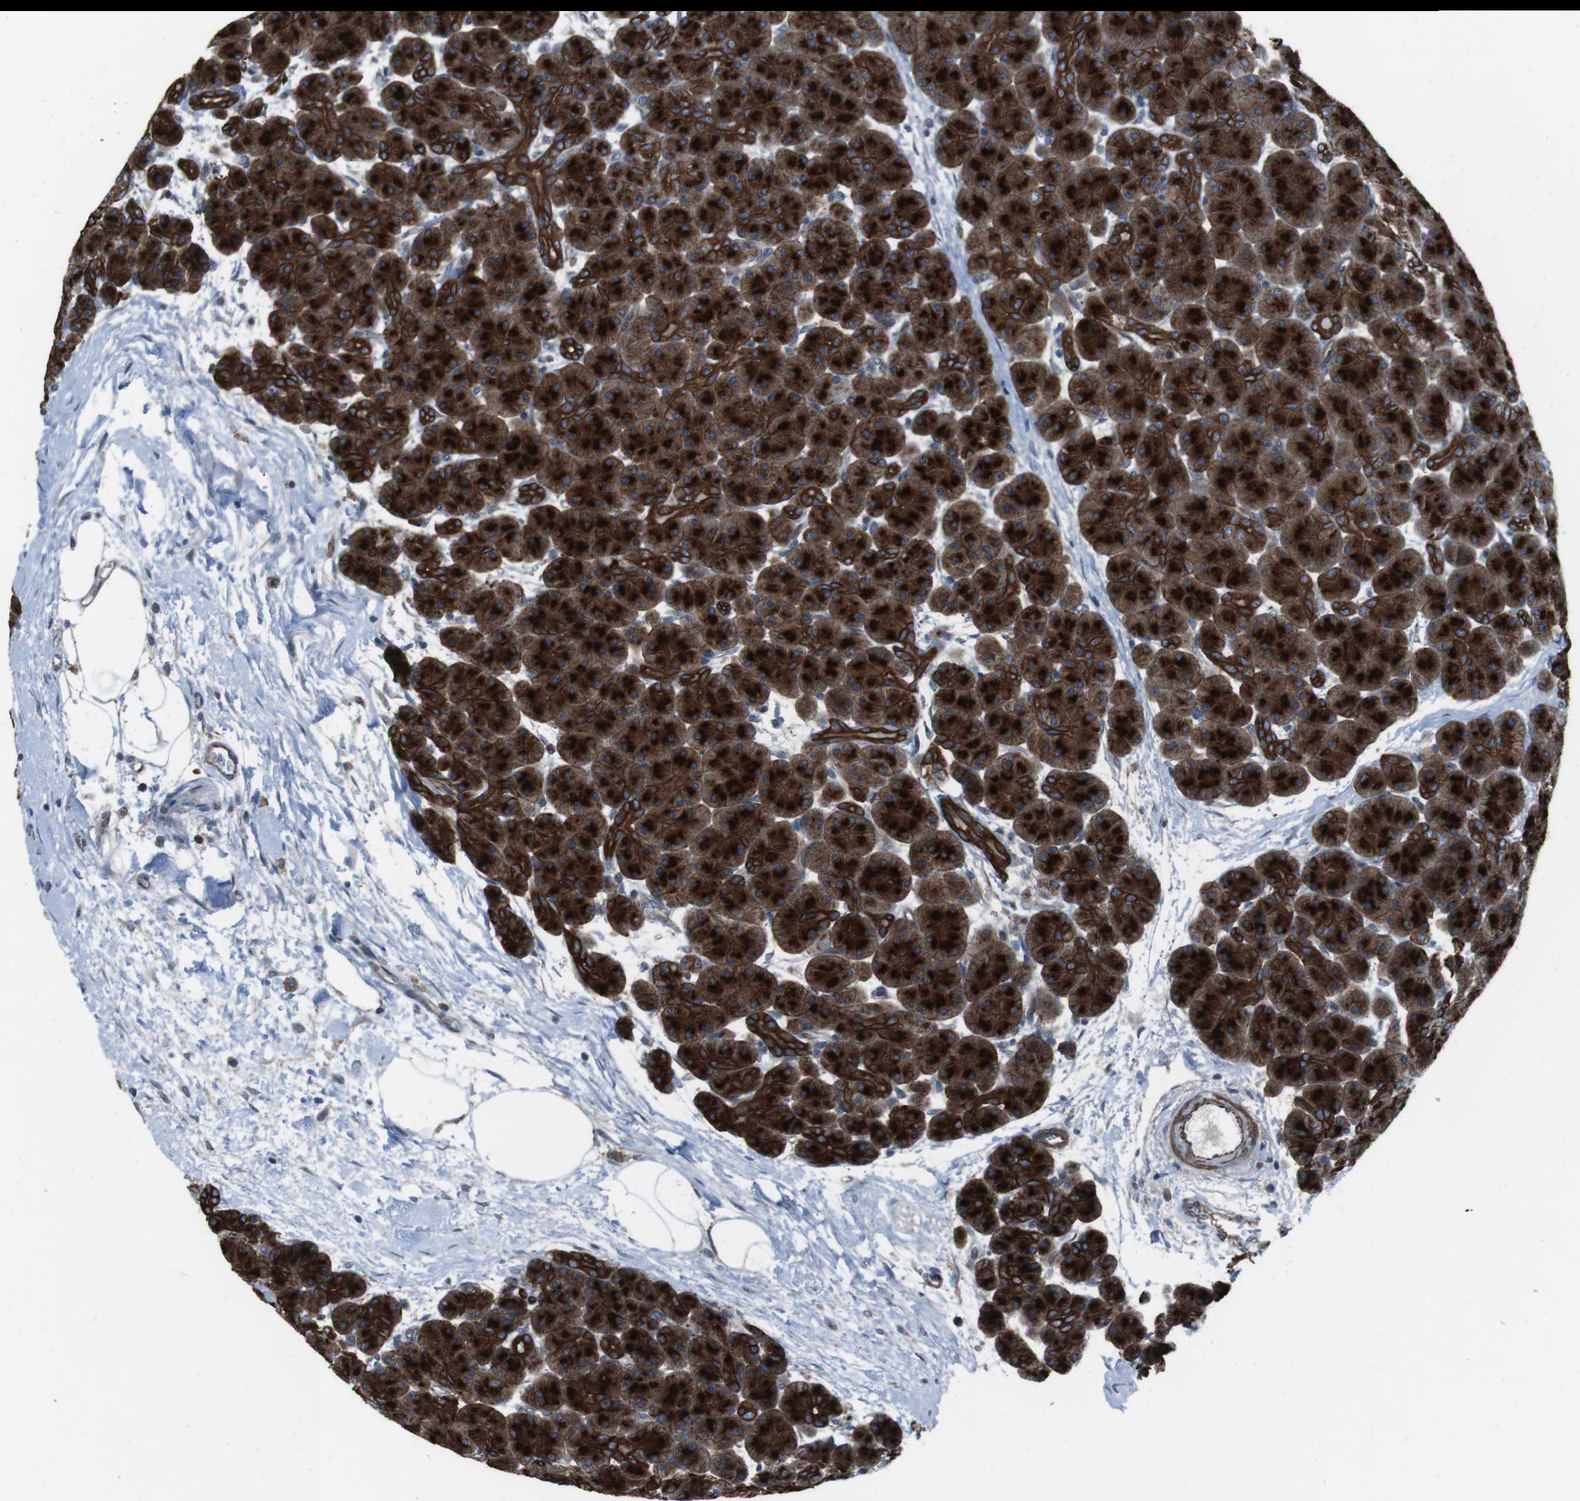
{"staining": {"intensity": "strong", "quantity": ">75%", "location": "cytoplasmic/membranous"}, "tissue": "pancreas", "cell_type": "Exocrine glandular cells", "image_type": "normal", "snomed": [{"axis": "morphology", "description": "Normal tissue, NOS"}, {"axis": "topography", "description": "Pancreas"}], "caption": "About >75% of exocrine glandular cells in unremarkable pancreas exhibit strong cytoplasmic/membranous protein positivity as visualized by brown immunohistochemical staining.", "gene": "FAM174B", "patient": {"sex": "male", "age": 66}}